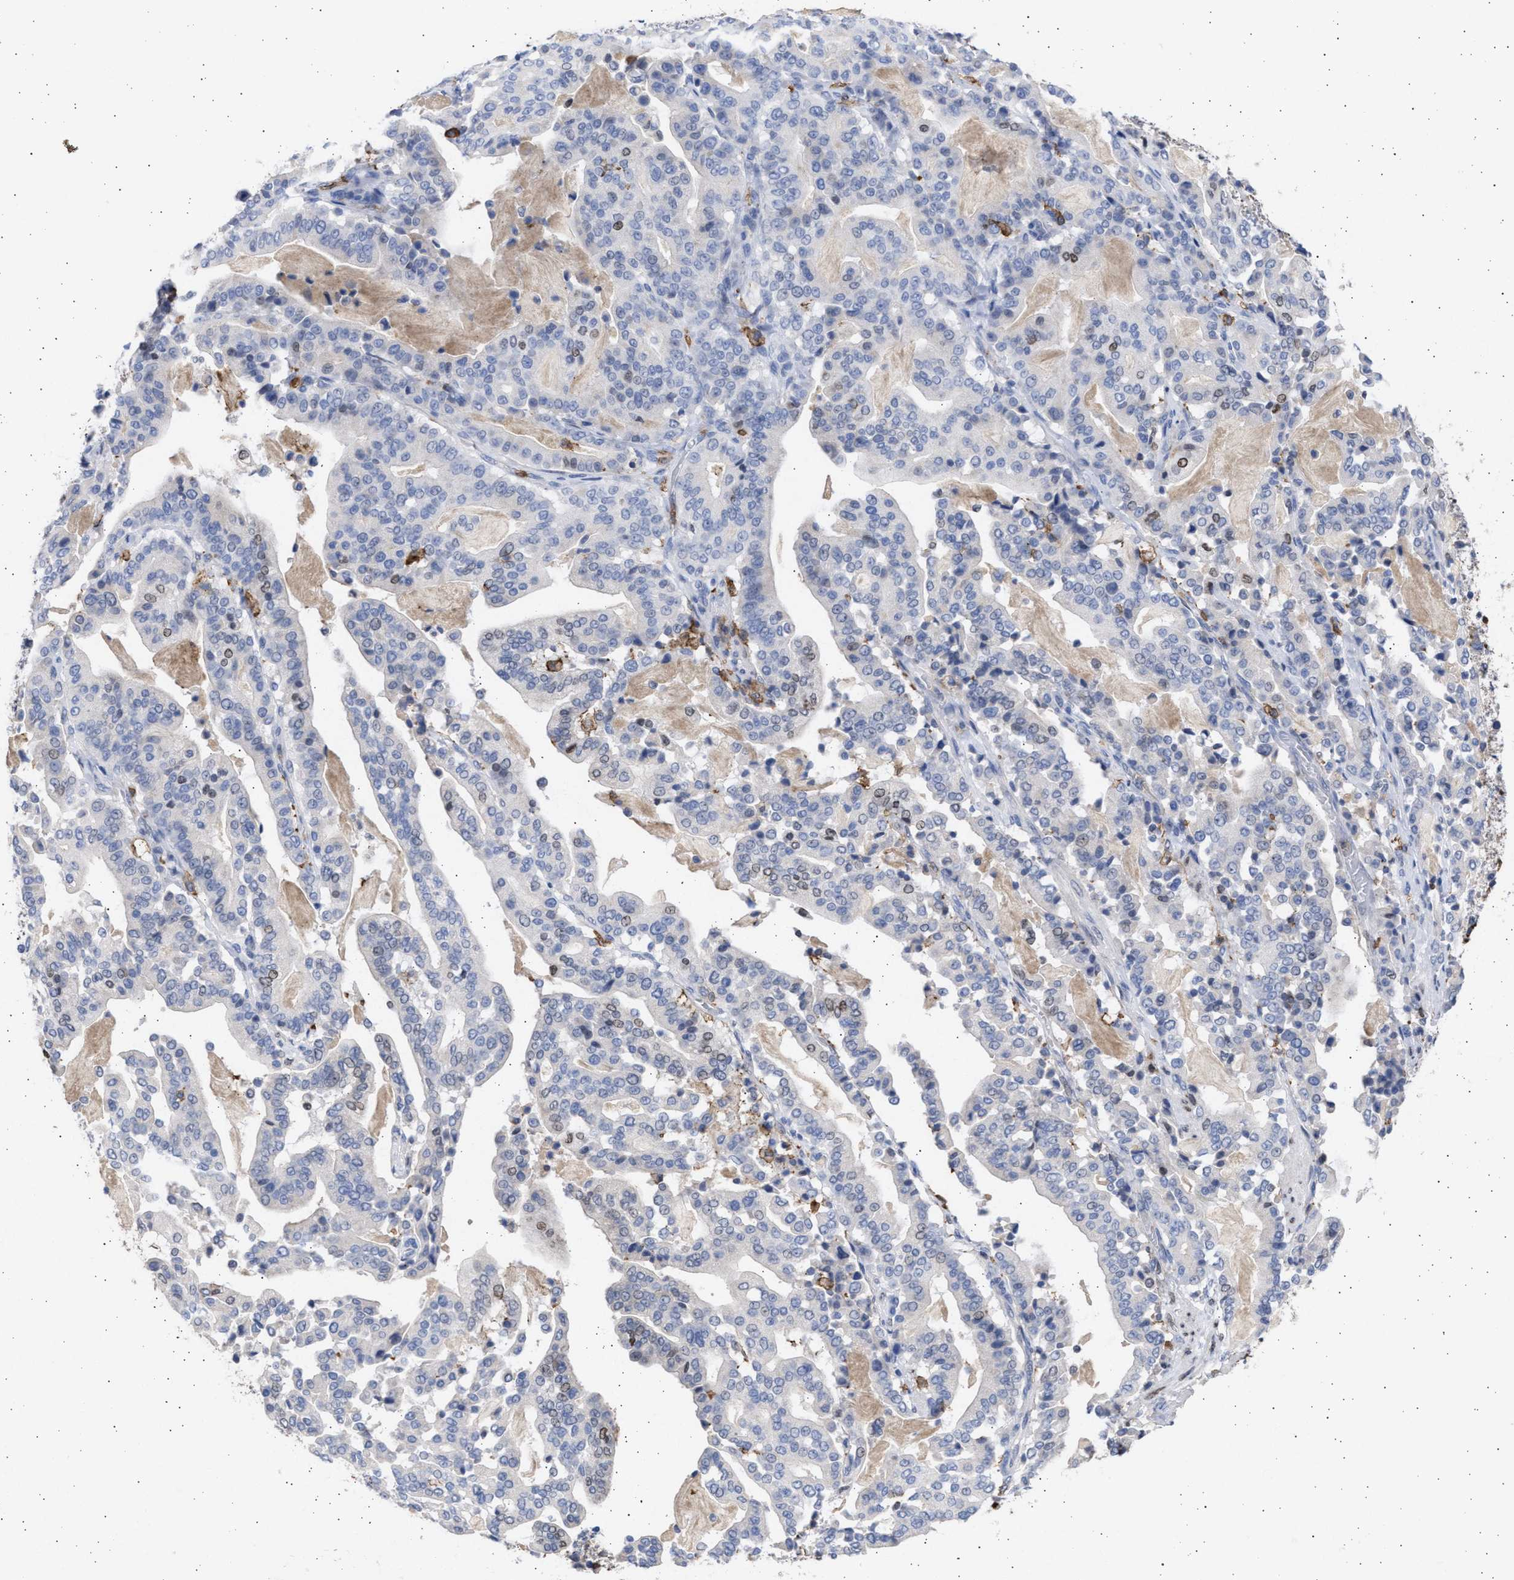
{"staining": {"intensity": "weak", "quantity": "<25%", "location": "nuclear"}, "tissue": "pancreatic cancer", "cell_type": "Tumor cells", "image_type": "cancer", "snomed": [{"axis": "morphology", "description": "Adenocarcinoma, NOS"}, {"axis": "topography", "description": "Pancreas"}], "caption": "The IHC micrograph has no significant expression in tumor cells of adenocarcinoma (pancreatic) tissue.", "gene": "FCER1A", "patient": {"sex": "male", "age": 63}}